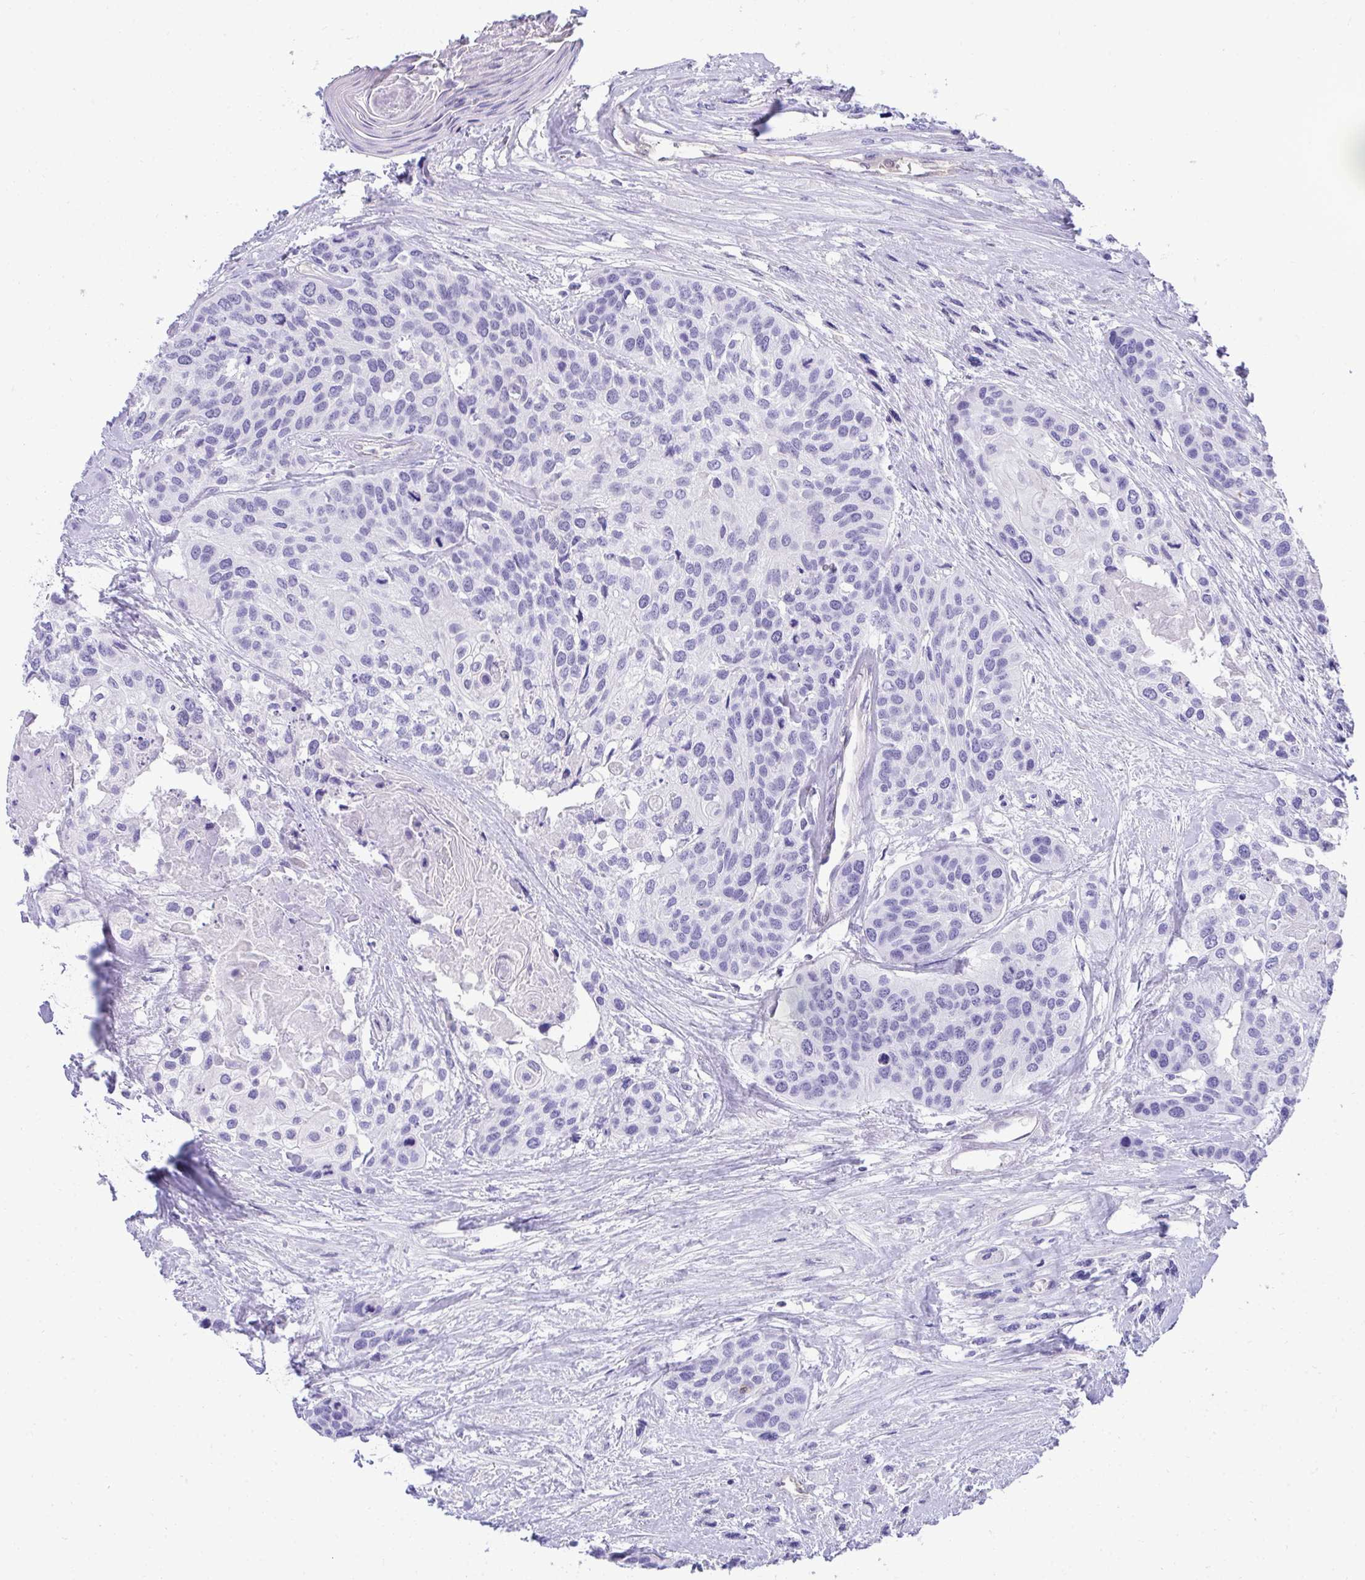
{"staining": {"intensity": "negative", "quantity": "none", "location": "none"}, "tissue": "head and neck cancer", "cell_type": "Tumor cells", "image_type": "cancer", "snomed": [{"axis": "morphology", "description": "Squamous cell carcinoma, NOS"}, {"axis": "topography", "description": "Head-Neck"}], "caption": "A micrograph of human head and neck squamous cell carcinoma is negative for staining in tumor cells.", "gene": "PGM2L1", "patient": {"sex": "female", "age": 50}}